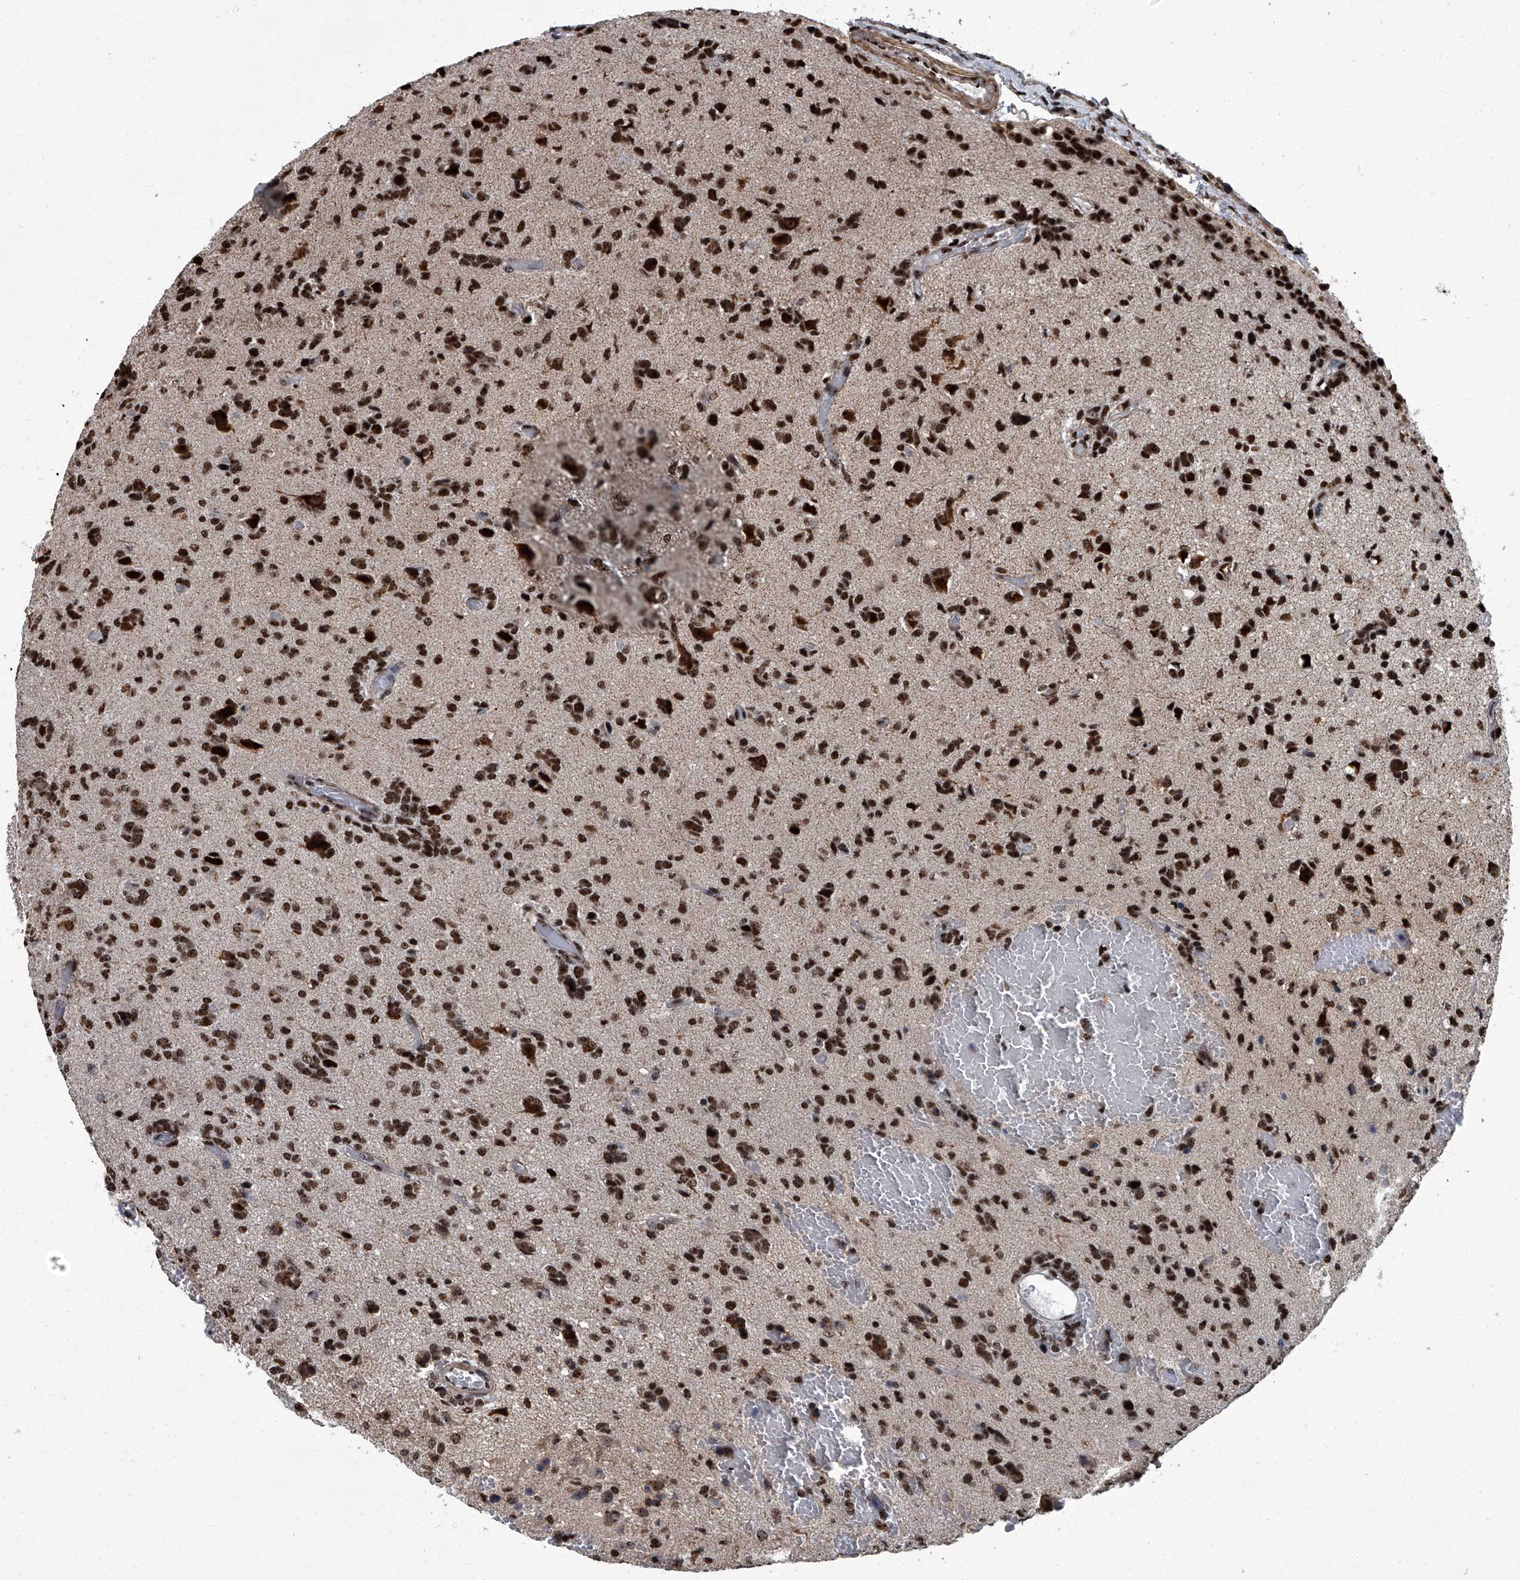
{"staining": {"intensity": "strong", "quantity": ">75%", "location": "nuclear"}, "tissue": "glioma", "cell_type": "Tumor cells", "image_type": "cancer", "snomed": [{"axis": "morphology", "description": "Glioma, malignant, High grade"}, {"axis": "topography", "description": "Brain"}], "caption": "Protein analysis of malignant glioma (high-grade) tissue demonstrates strong nuclear positivity in about >75% of tumor cells.", "gene": "ZNF518B", "patient": {"sex": "female", "age": 59}}